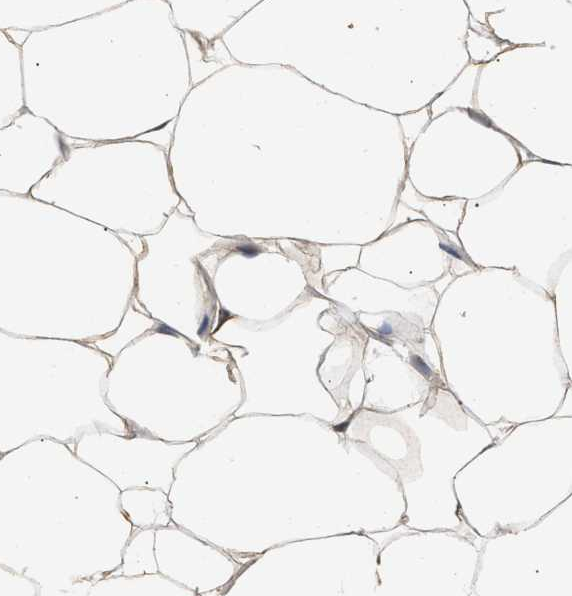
{"staining": {"intensity": "moderate", "quantity": ">75%", "location": "cytoplasmic/membranous,nuclear"}, "tissue": "adipose tissue", "cell_type": "Adipocytes", "image_type": "normal", "snomed": [{"axis": "morphology", "description": "Normal tissue, NOS"}, {"axis": "topography", "description": "Breast"}, {"axis": "topography", "description": "Adipose tissue"}], "caption": "Adipose tissue was stained to show a protein in brown. There is medium levels of moderate cytoplasmic/membranous,nuclear expression in approximately >75% of adipocytes. (Brightfield microscopy of DAB IHC at high magnification).", "gene": "ABHD5", "patient": {"sex": "female", "age": 25}}